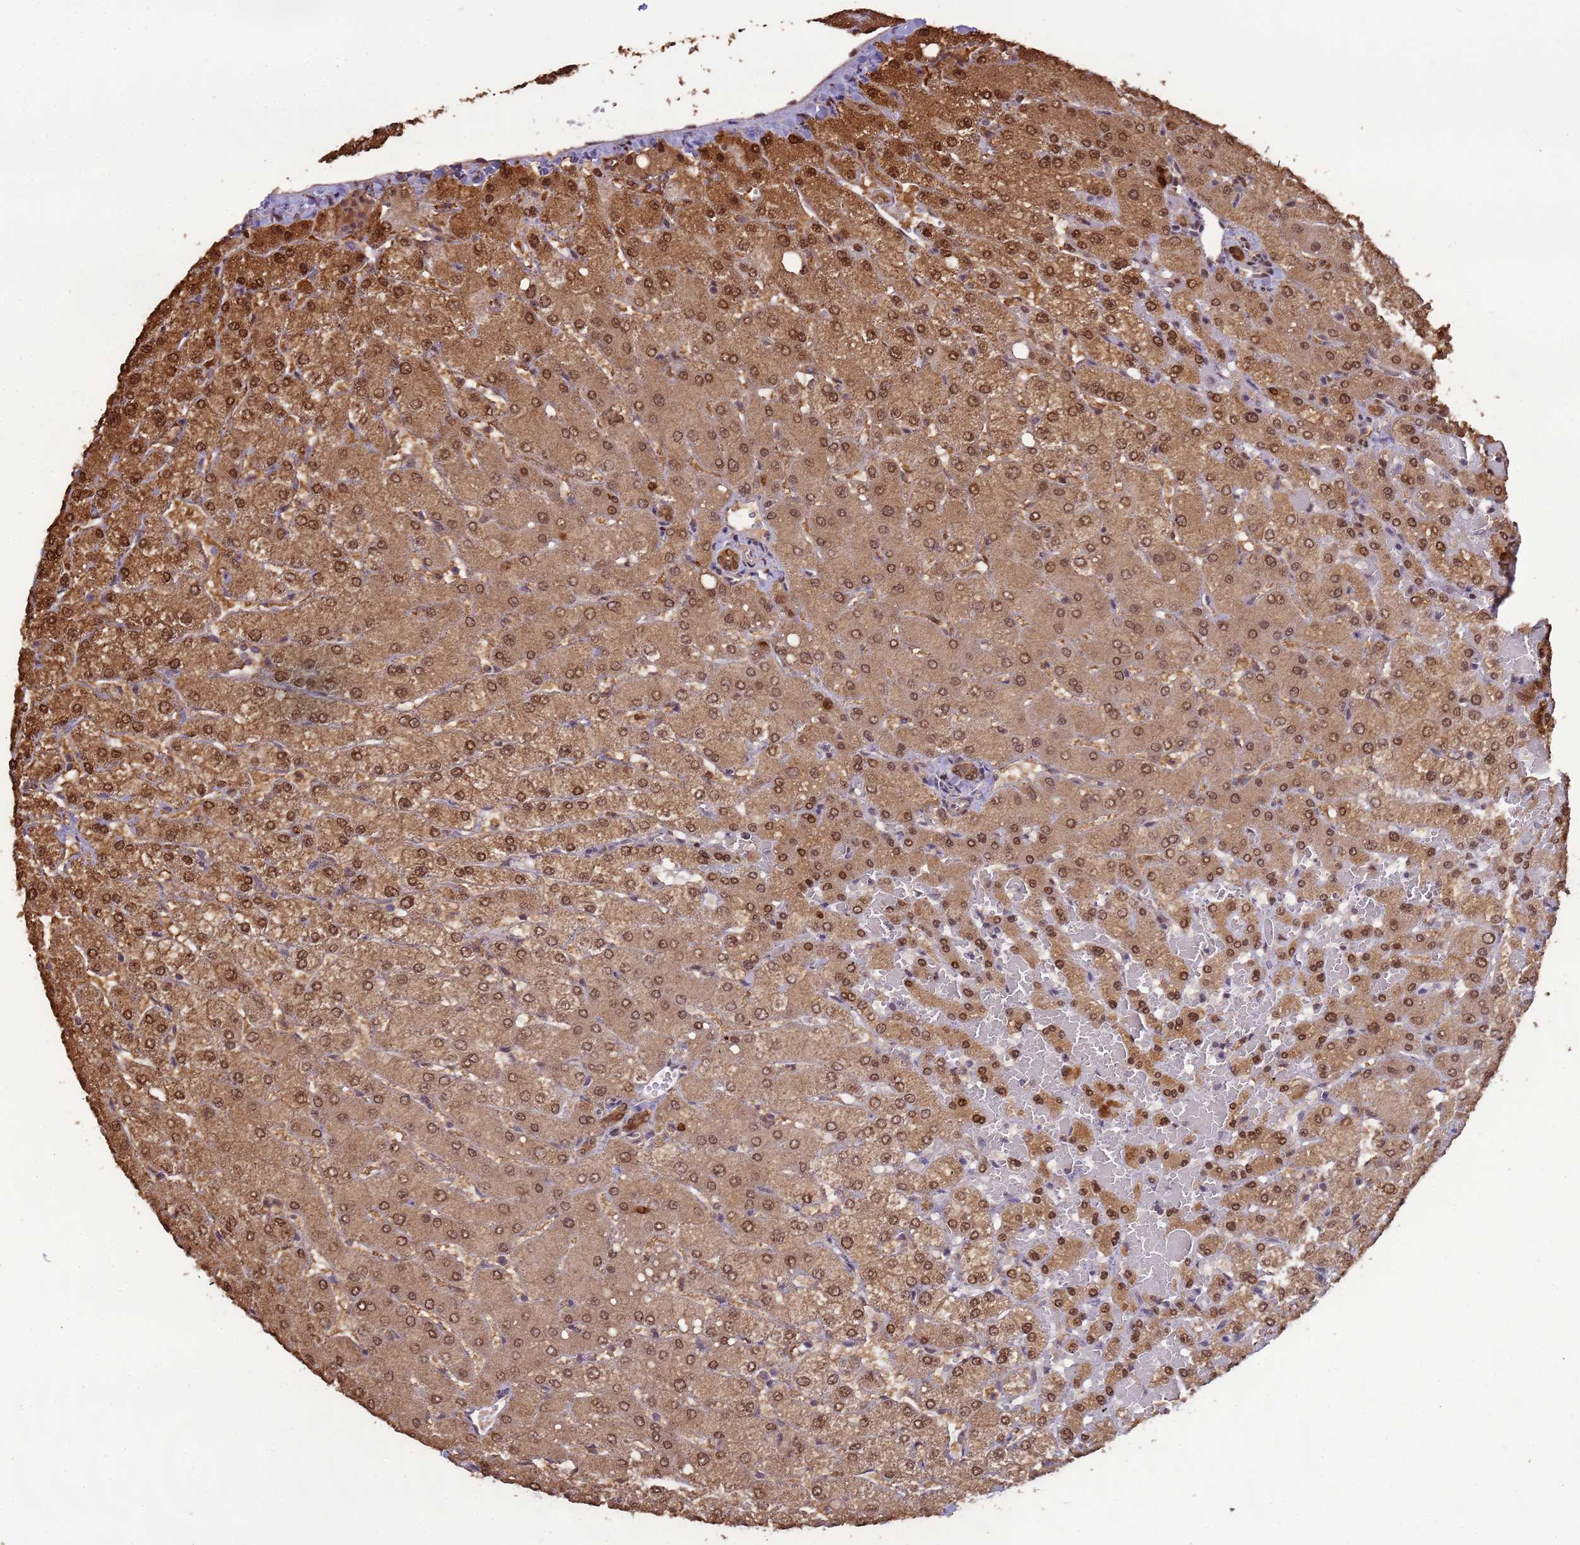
{"staining": {"intensity": "moderate", "quantity": ">75%", "location": "cytoplasmic/membranous,nuclear"}, "tissue": "liver", "cell_type": "Cholangiocytes", "image_type": "normal", "snomed": [{"axis": "morphology", "description": "Normal tissue, NOS"}, {"axis": "topography", "description": "Liver"}], "caption": "The image displays staining of normal liver, revealing moderate cytoplasmic/membranous,nuclear protein expression (brown color) within cholangiocytes.", "gene": "ZBTB5", "patient": {"sex": "female", "age": 54}}